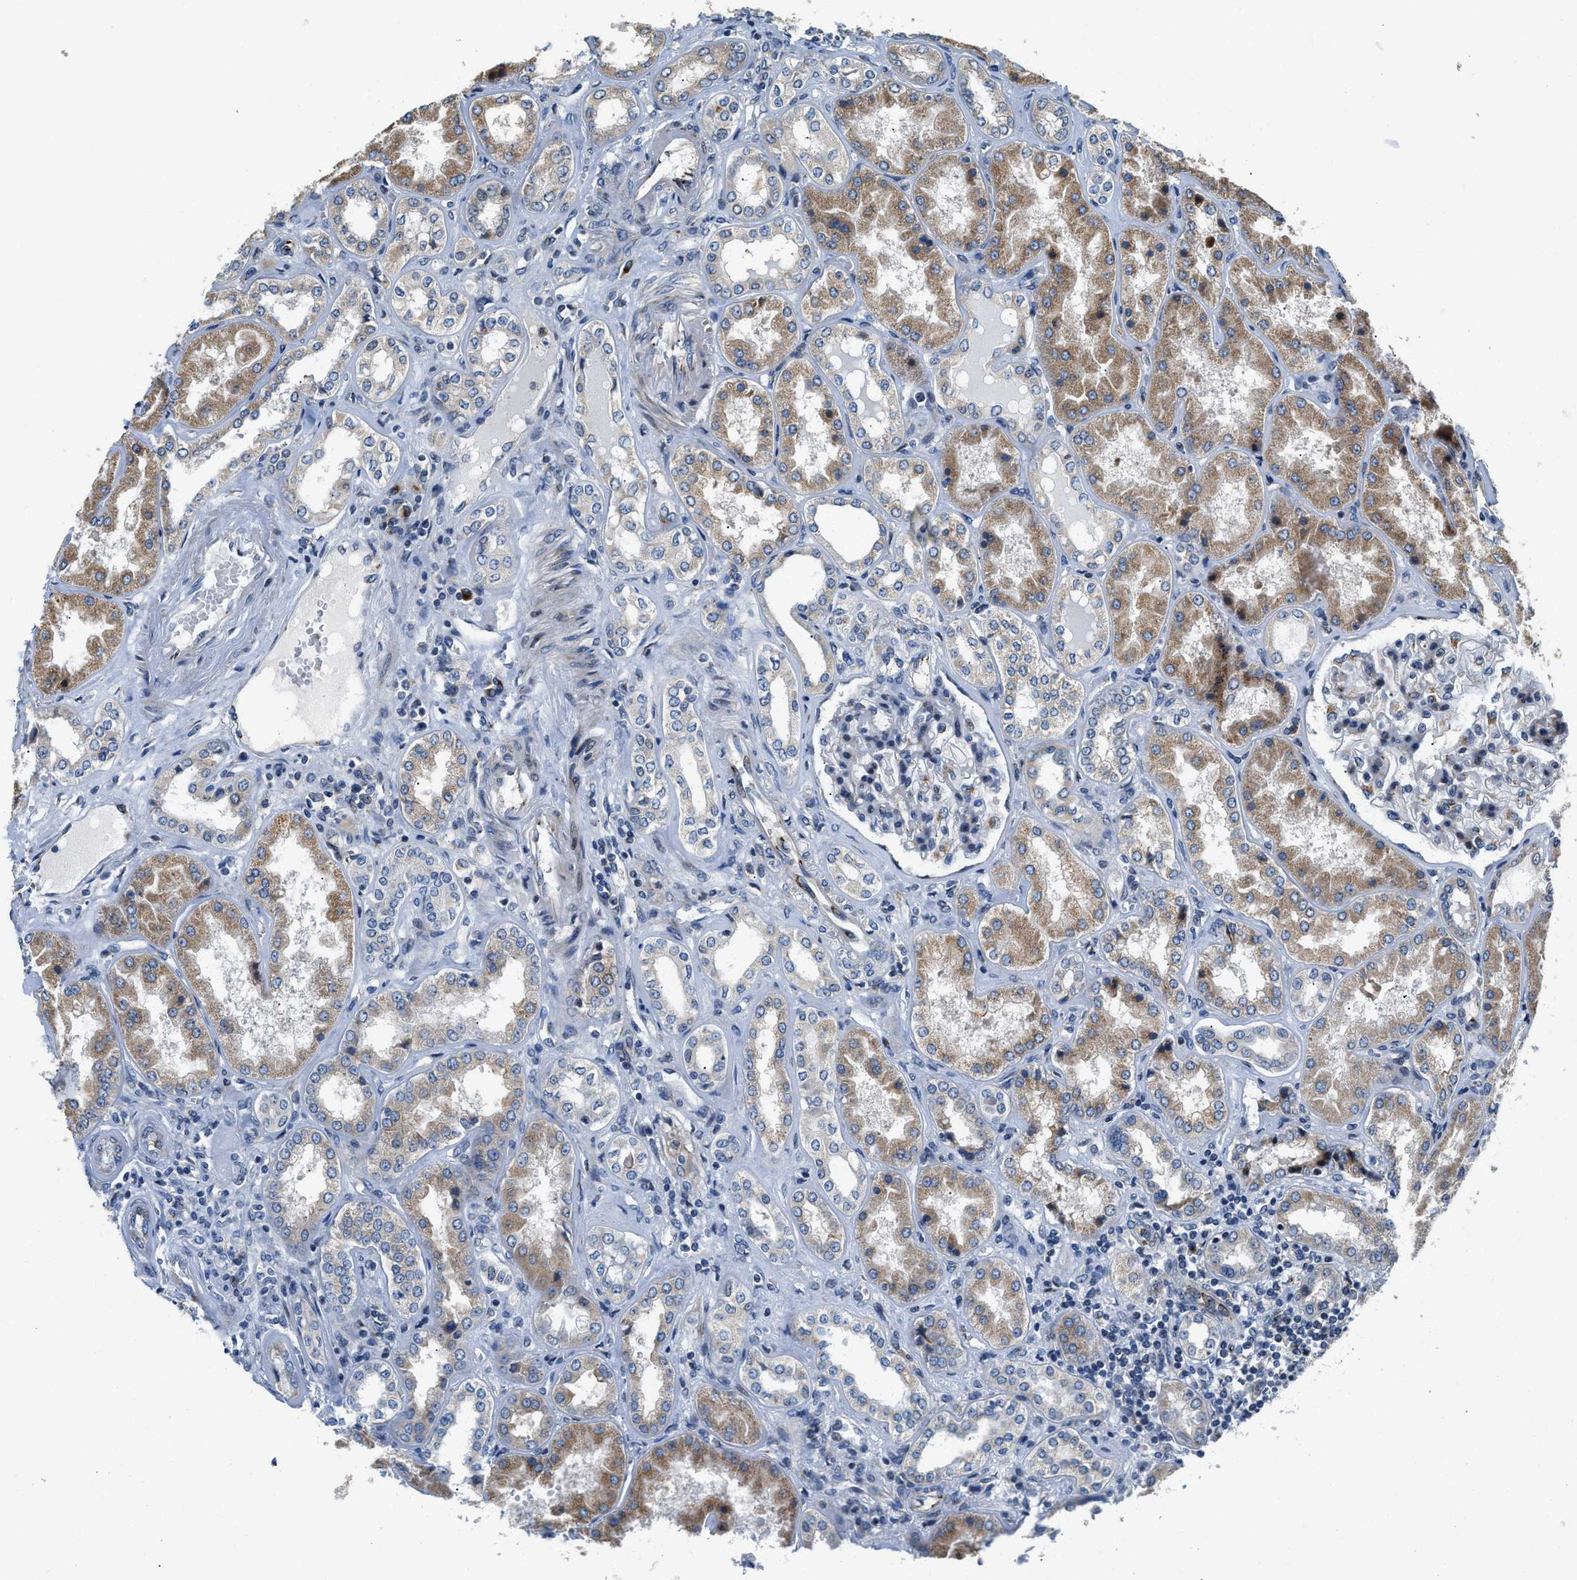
{"staining": {"intensity": "moderate", "quantity": "<25%", "location": "cytoplasmic/membranous"}, "tissue": "kidney", "cell_type": "Cells in glomeruli", "image_type": "normal", "snomed": [{"axis": "morphology", "description": "Normal tissue, NOS"}, {"axis": "topography", "description": "Kidney"}], "caption": "This photomicrograph shows IHC staining of unremarkable kidney, with low moderate cytoplasmic/membranous positivity in about <25% of cells in glomeruli.", "gene": "FUT8", "patient": {"sex": "female", "age": 56}}